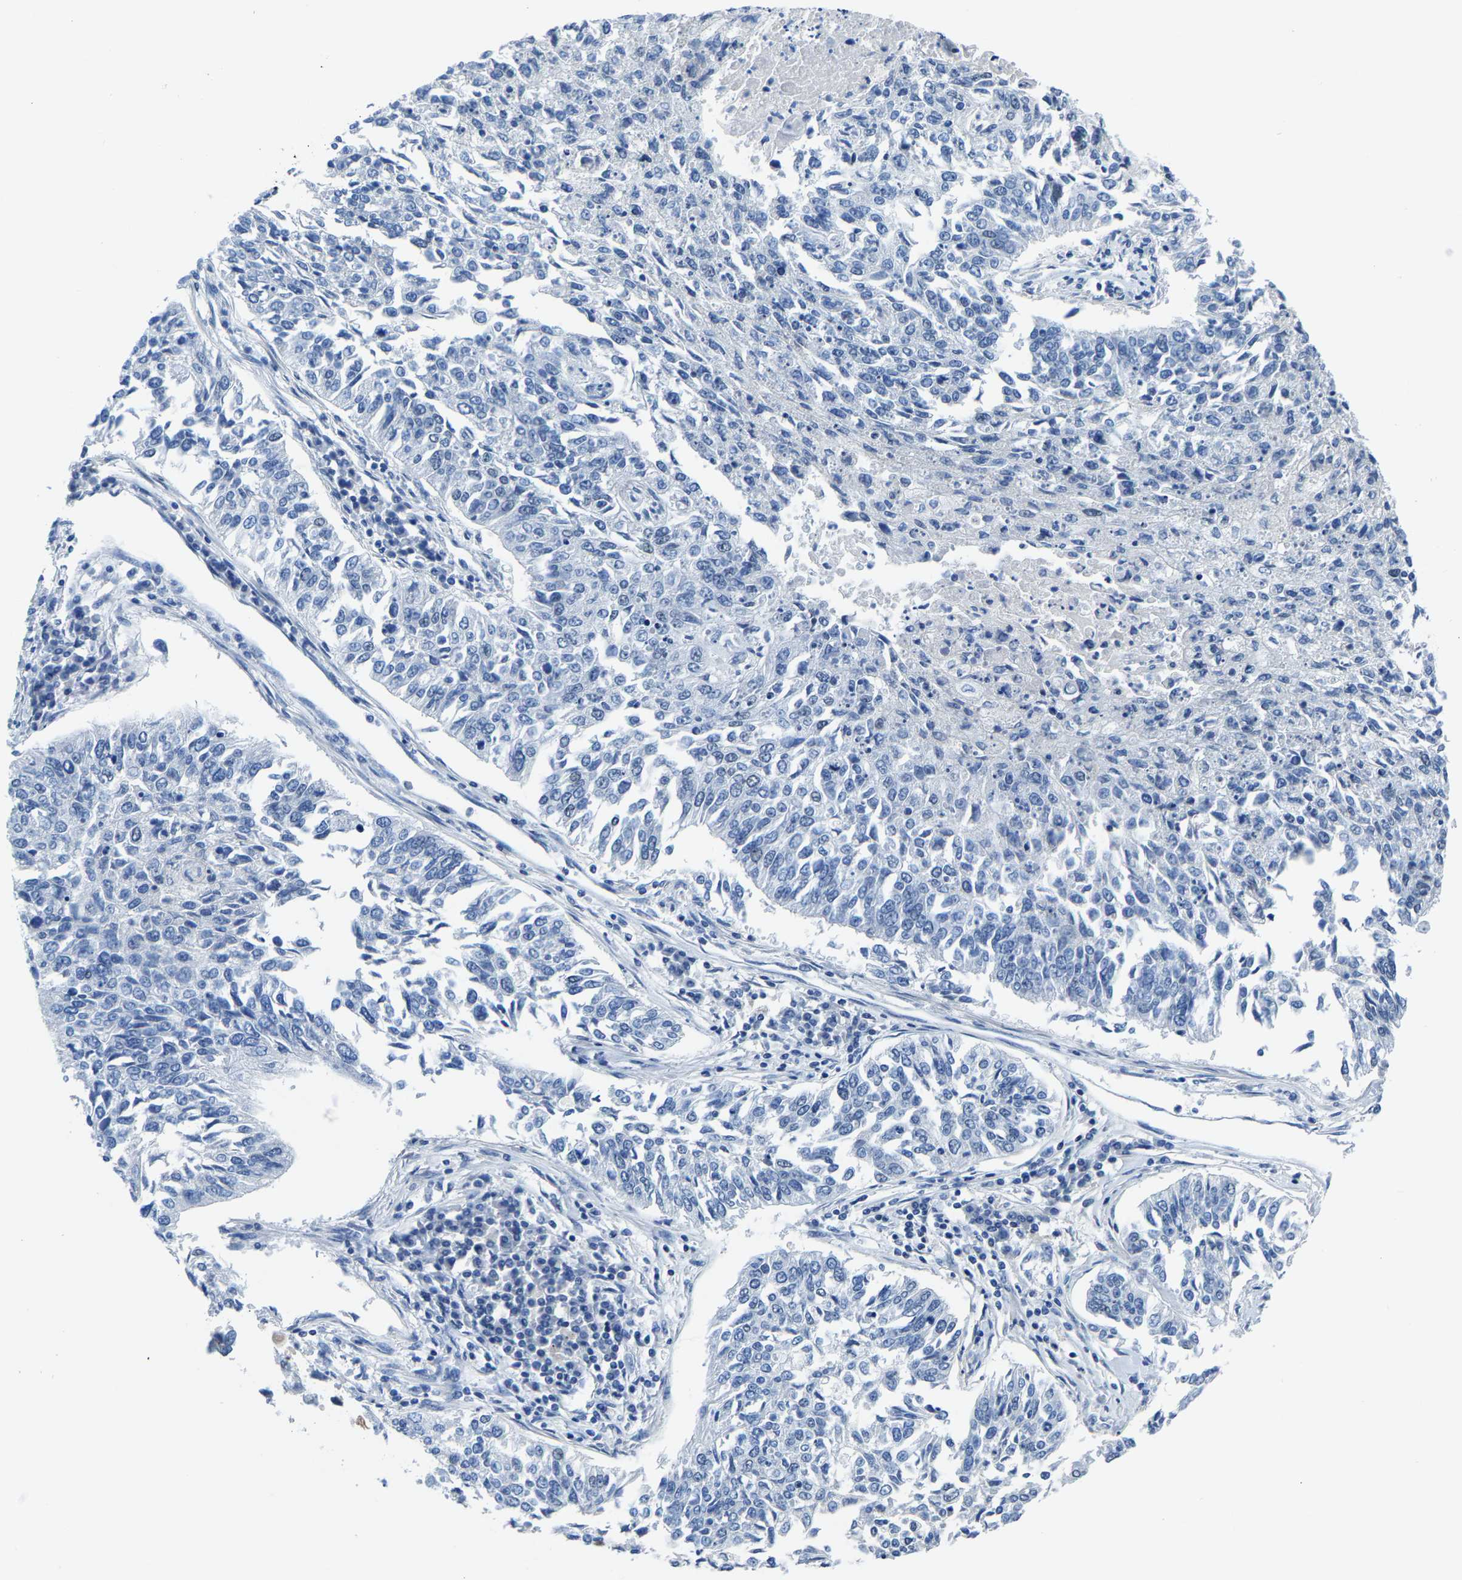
{"staining": {"intensity": "negative", "quantity": "none", "location": "none"}, "tissue": "lung cancer", "cell_type": "Tumor cells", "image_type": "cancer", "snomed": [{"axis": "morphology", "description": "Normal tissue, NOS"}, {"axis": "morphology", "description": "Squamous cell carcinoma, NOS"}, {"axis": "topography", "description": "Cartilage tissue"}, {"axis": "topography", "description": "Bronchus"}, {"axis": "topography", "description": "Lung"}], "caption": "Lung cancer (squamous cell carcinoma) was stained to show a protein in brown. There is no significant expression in tumor cells.", "gene": "SSH3", "patient": {"sex": "female", "age": 49}}